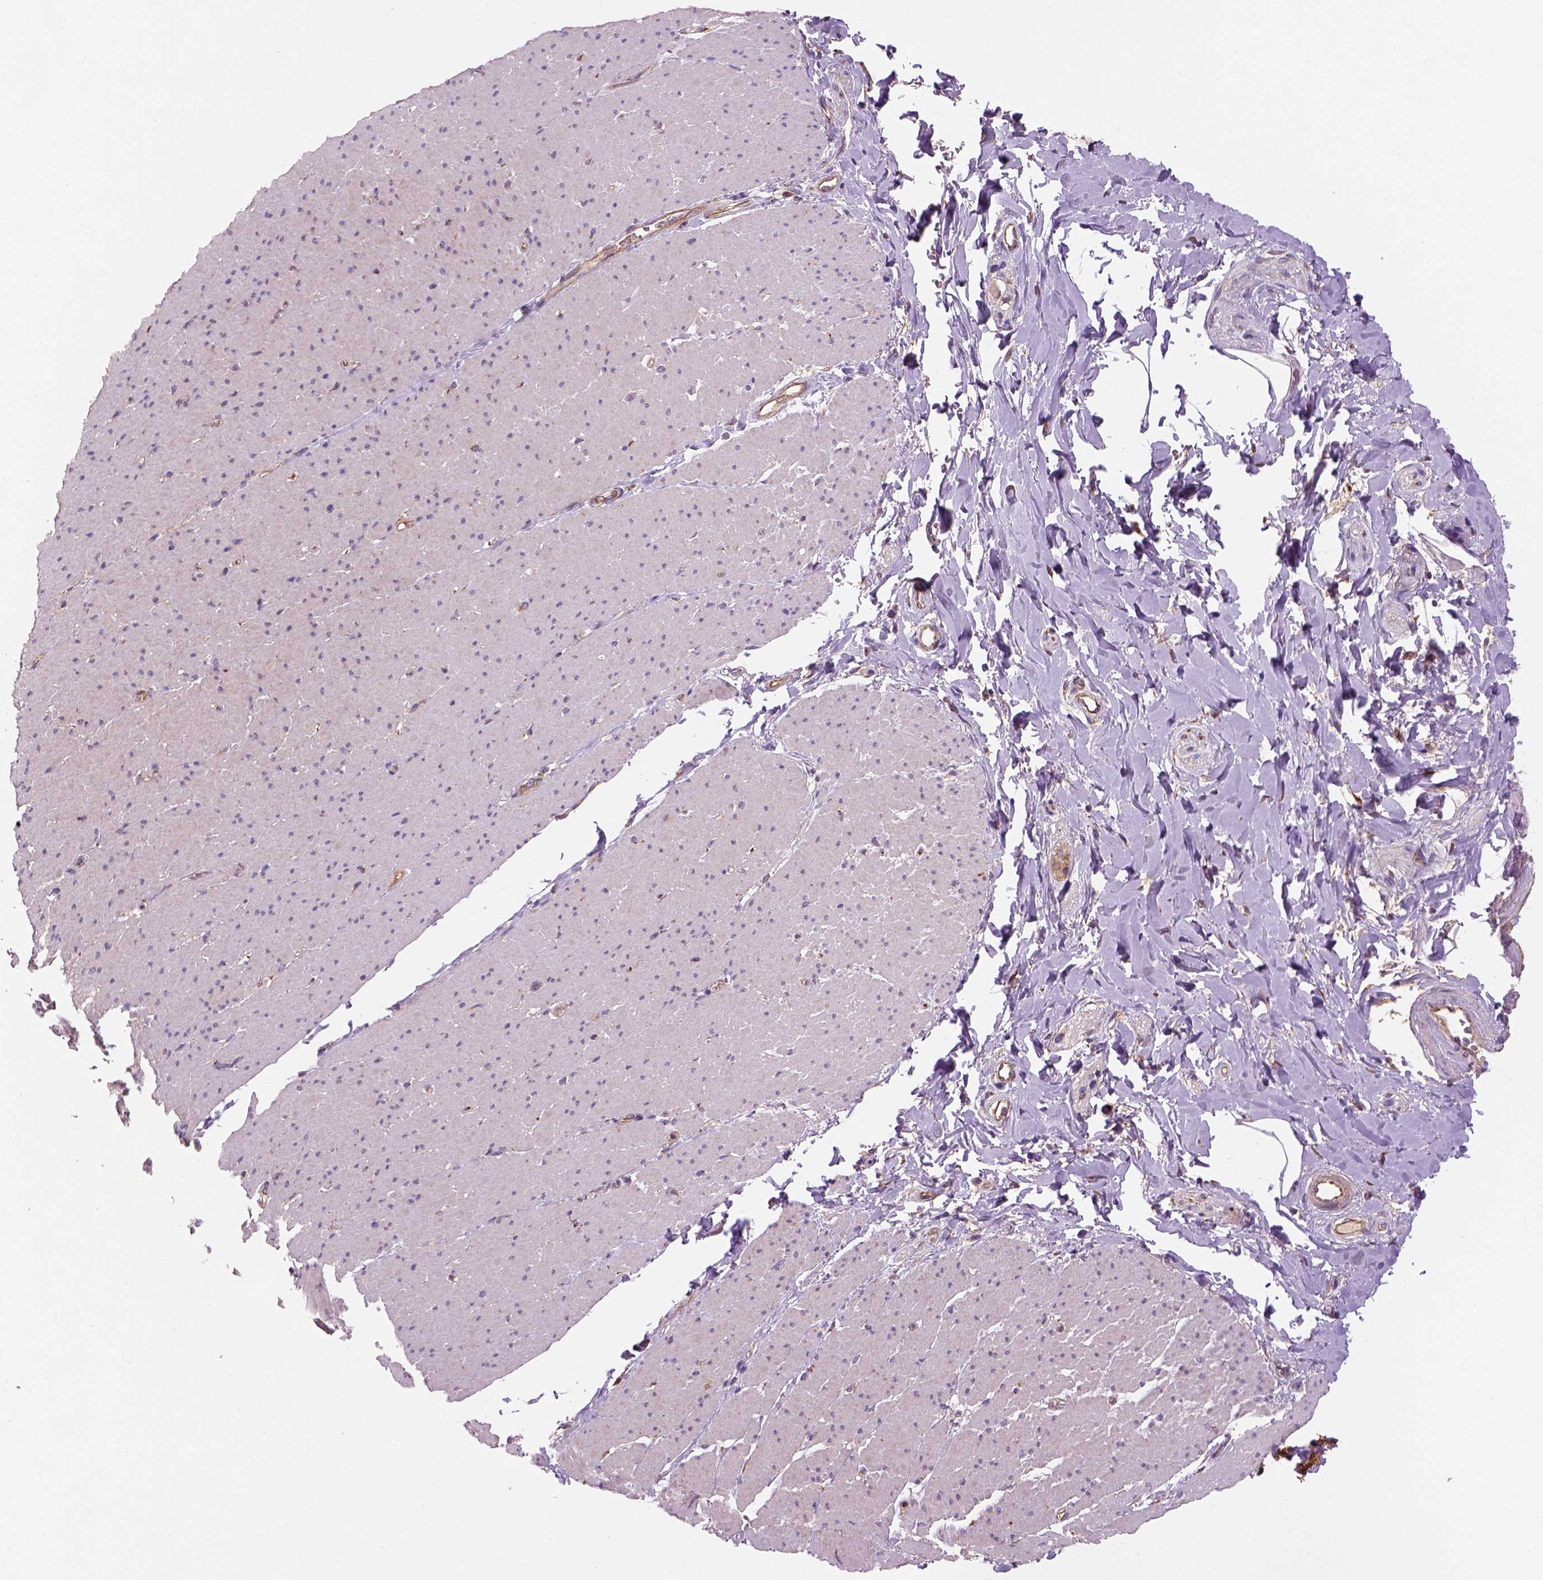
{"staining": {"intensity": "weak", "quantity": "25%-75%", "location": "cytoplasmic/membranous"}, "tissue": "smooth muscle", "cell_type": "Smooth muscle cells", "image_type": "normal", "snomed": [{"axis": "morphology", "description": "Normal tissue, NOS"}, {"axis": "topography", "description": "Smooth muscle"}, {"axis": "topography", "description": "Rectum"}], "caption": "Immunohistochemical staining of unremarkable smooth muscle demonstrates weak cytoplasmic/membranous protein expression in approximately 25%-75% of smooth muscle cells. The staining was performed using DAB (3,3'-diaminobenzidine) to visualize the protein expression in brown, while the nuclei were stained in blue with hematoxylin (Magnification: 20x).", "gene": "WARS2", "patient": {"sex": "male", "age": 53}}